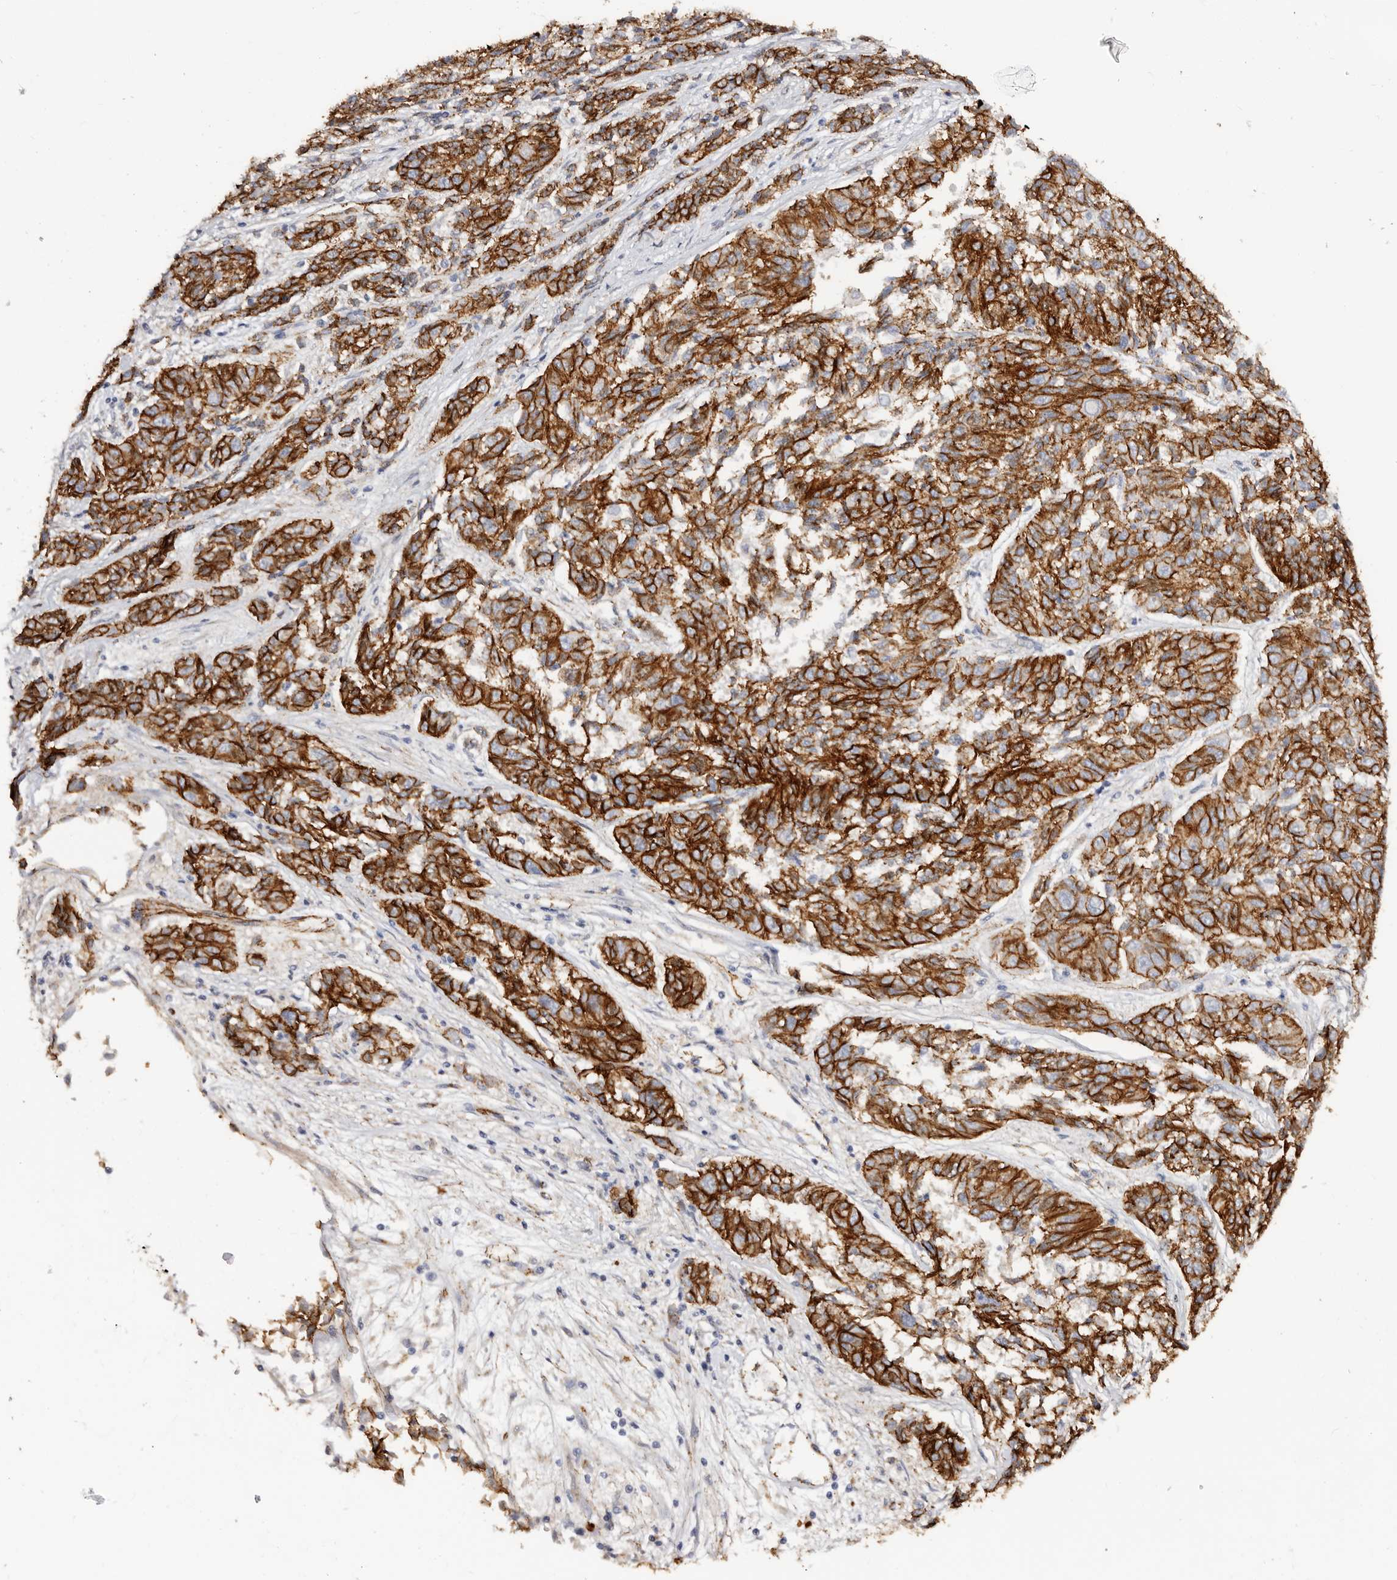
{"staining": {"intensity": "strong", "quantity": ">75%", "location": "cytoplasmic/membranous"}, "tissue": "melanoma", "cell_type": "Tumor cells", "image_type": "cancer", "snomed": [{"axis": "morphology", "description": "Malignant melanoma, NOS"}, {"axis": "topography", "description": "Skin"}], "caption": "Melanoma stained with a protein marker reveals strong staining in tumor cells.", "gene": "CTNNB1", "patient": {"sex": "male", "age": 53}}